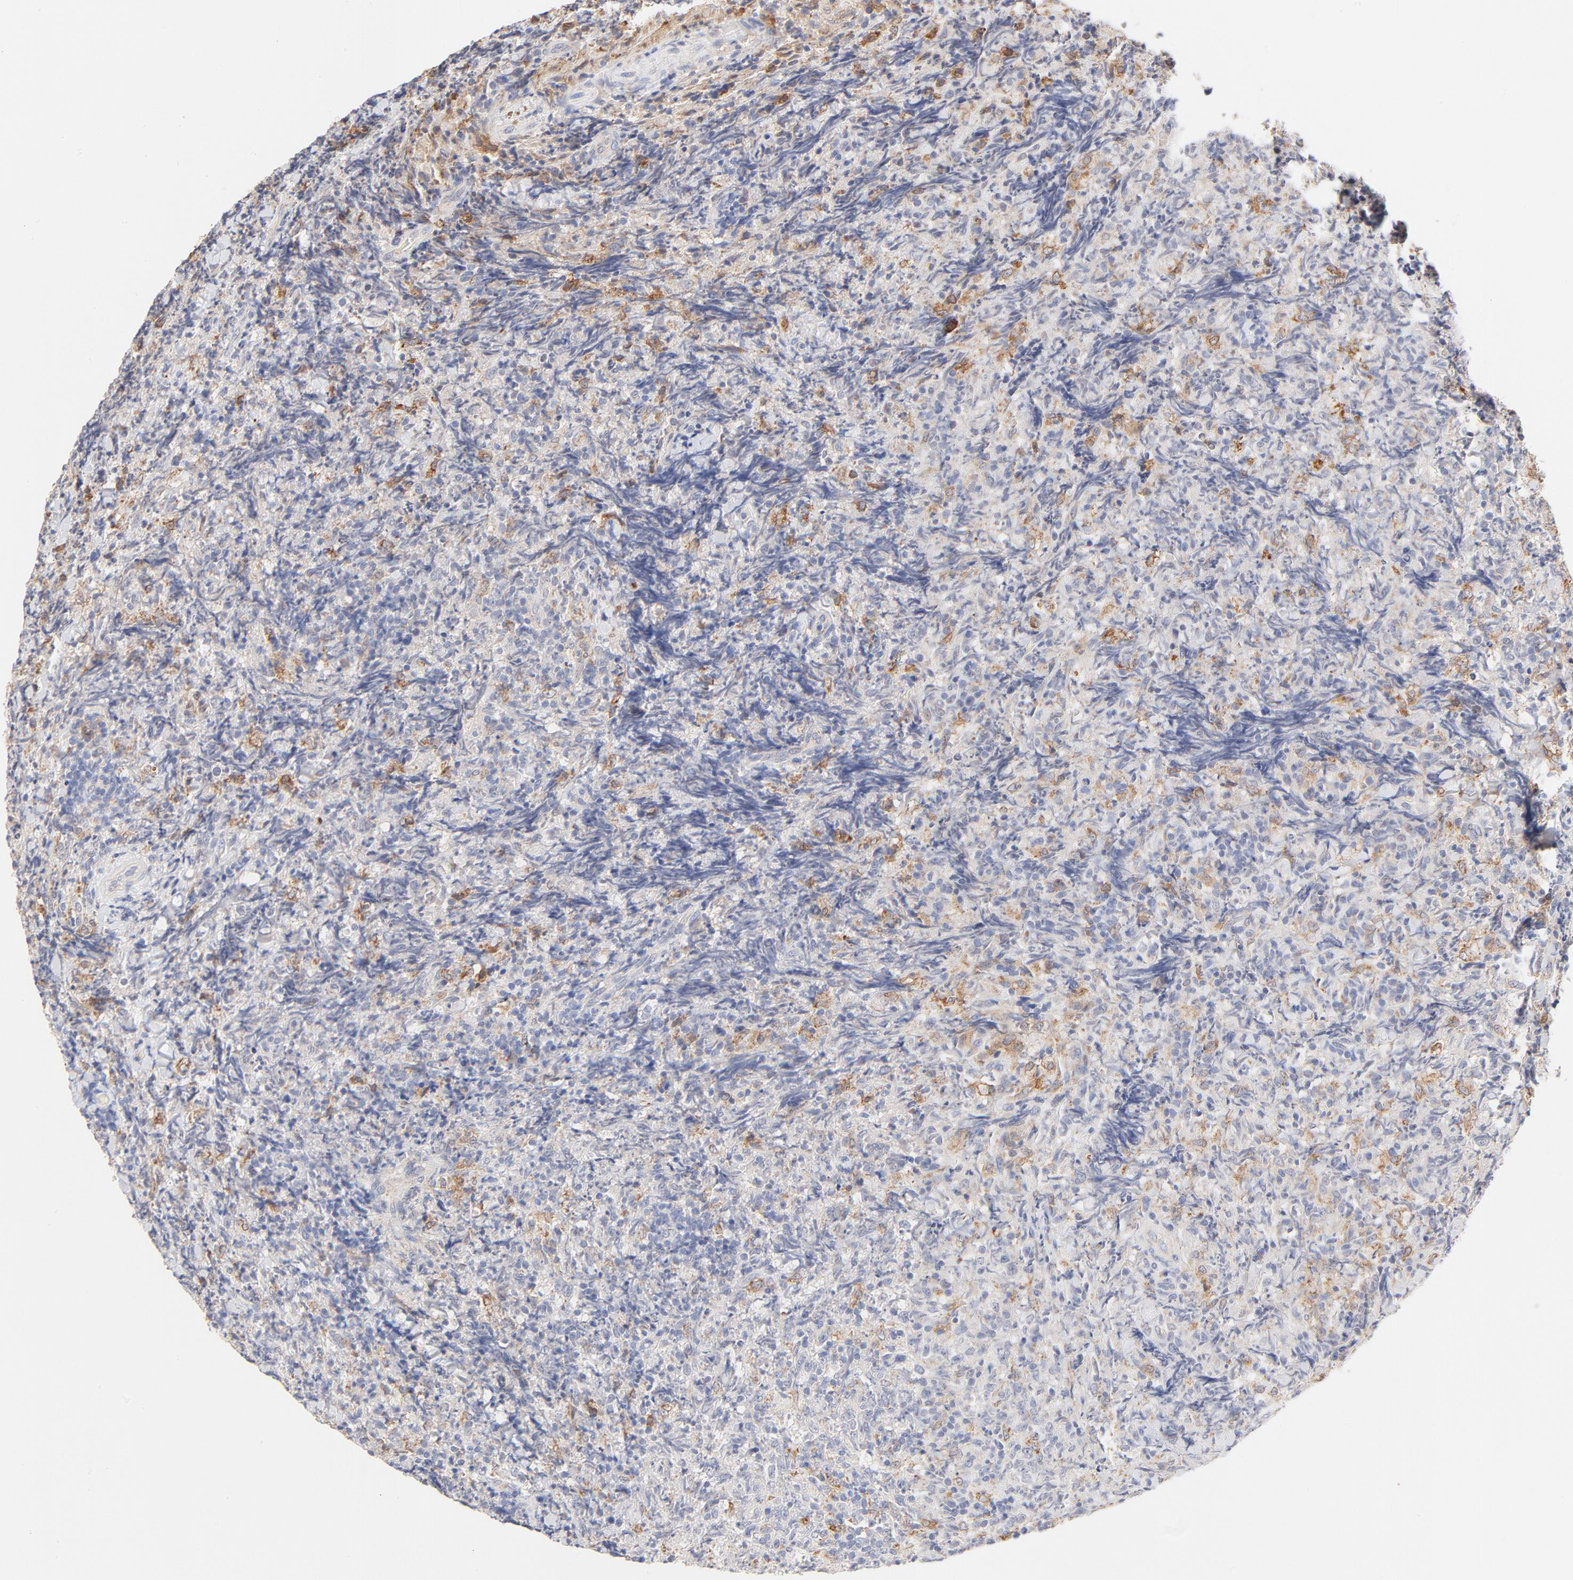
{"staining": {"intensity": "moderate", "quantity": "<25%", "location": "cytoplasmic/membranous"}, "tissue": "lymphoma", "cell_type": "Tumor cells", "image_type": "cancer", "snomed": [{"axis": "morphology", "description": "Malignant lymphoma, non-Hodgkin's type, High grade"}, {"axis": "topography", "description": "Tonsil"}], "caption": "Malignant lymphoma, non-Hodgkin's type (high-grade) was stained to show a protein in brown. There is low levels of moderate cytoplasmic/membranous expression in about <25% of tumor cells.", "gene": "MTERF2", "patient": {"sex": "female", "age": 36}}